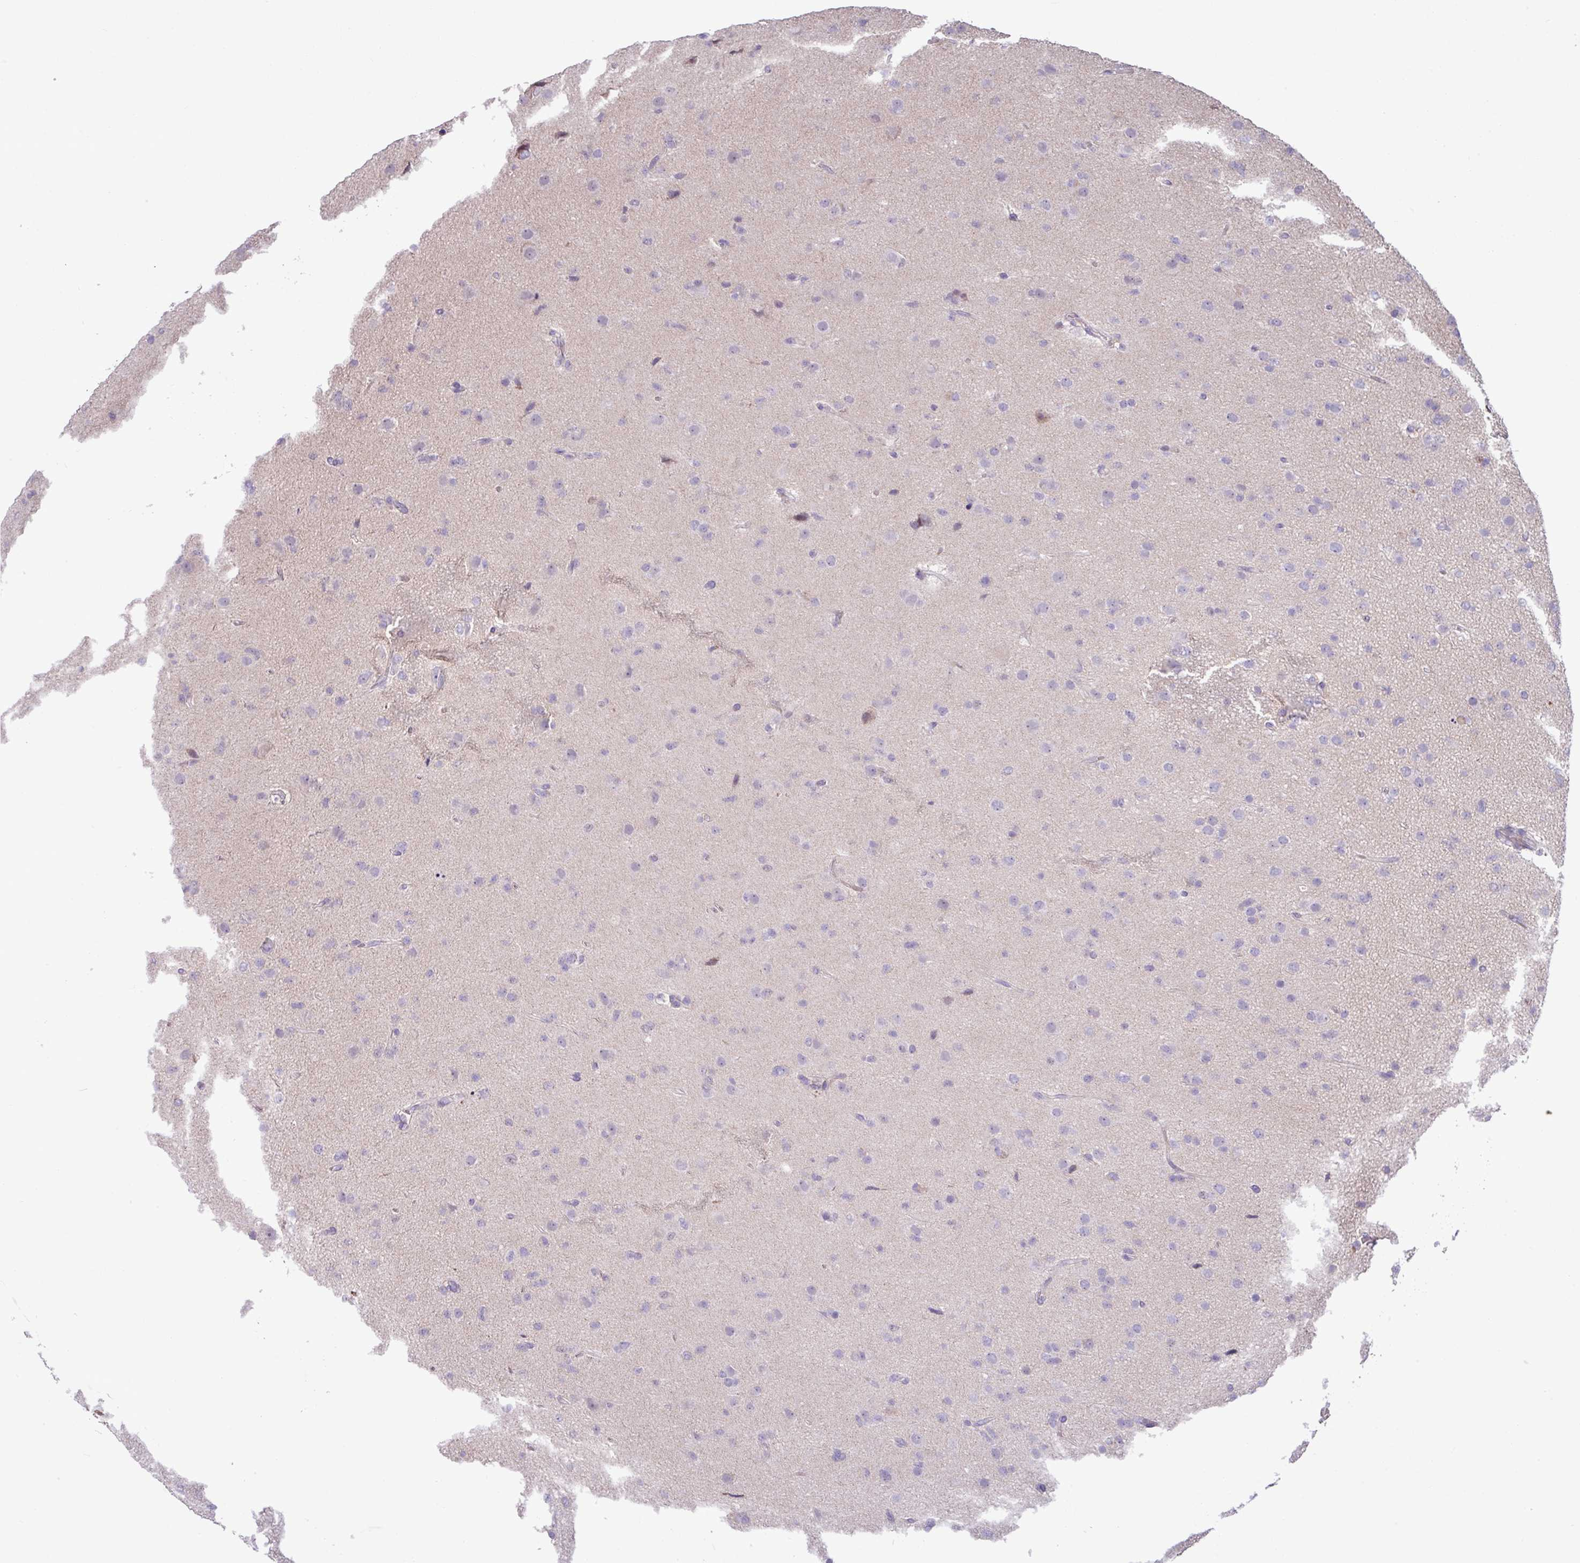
{"staining": {"intensity": "negative", "quantity": "none", "location": "none"}, "tissue": "glioma", "cell_type": "Tumor cells", "image_type": "cancer", "snomed": [{"axis": "morphology", "description": "Glioma, malignant, Low grade"}, {"axis": "topography", "description": "Brain"}], "caption": "This histopathology image is of glioma stained with IHC to label a protein in brown with the nuclei are counter-stained blue. There is no expression in tumor cells. Nuclei are stained in blue.", "gene": "IRGC", "patient": {"sex": "male", "age": 65}}